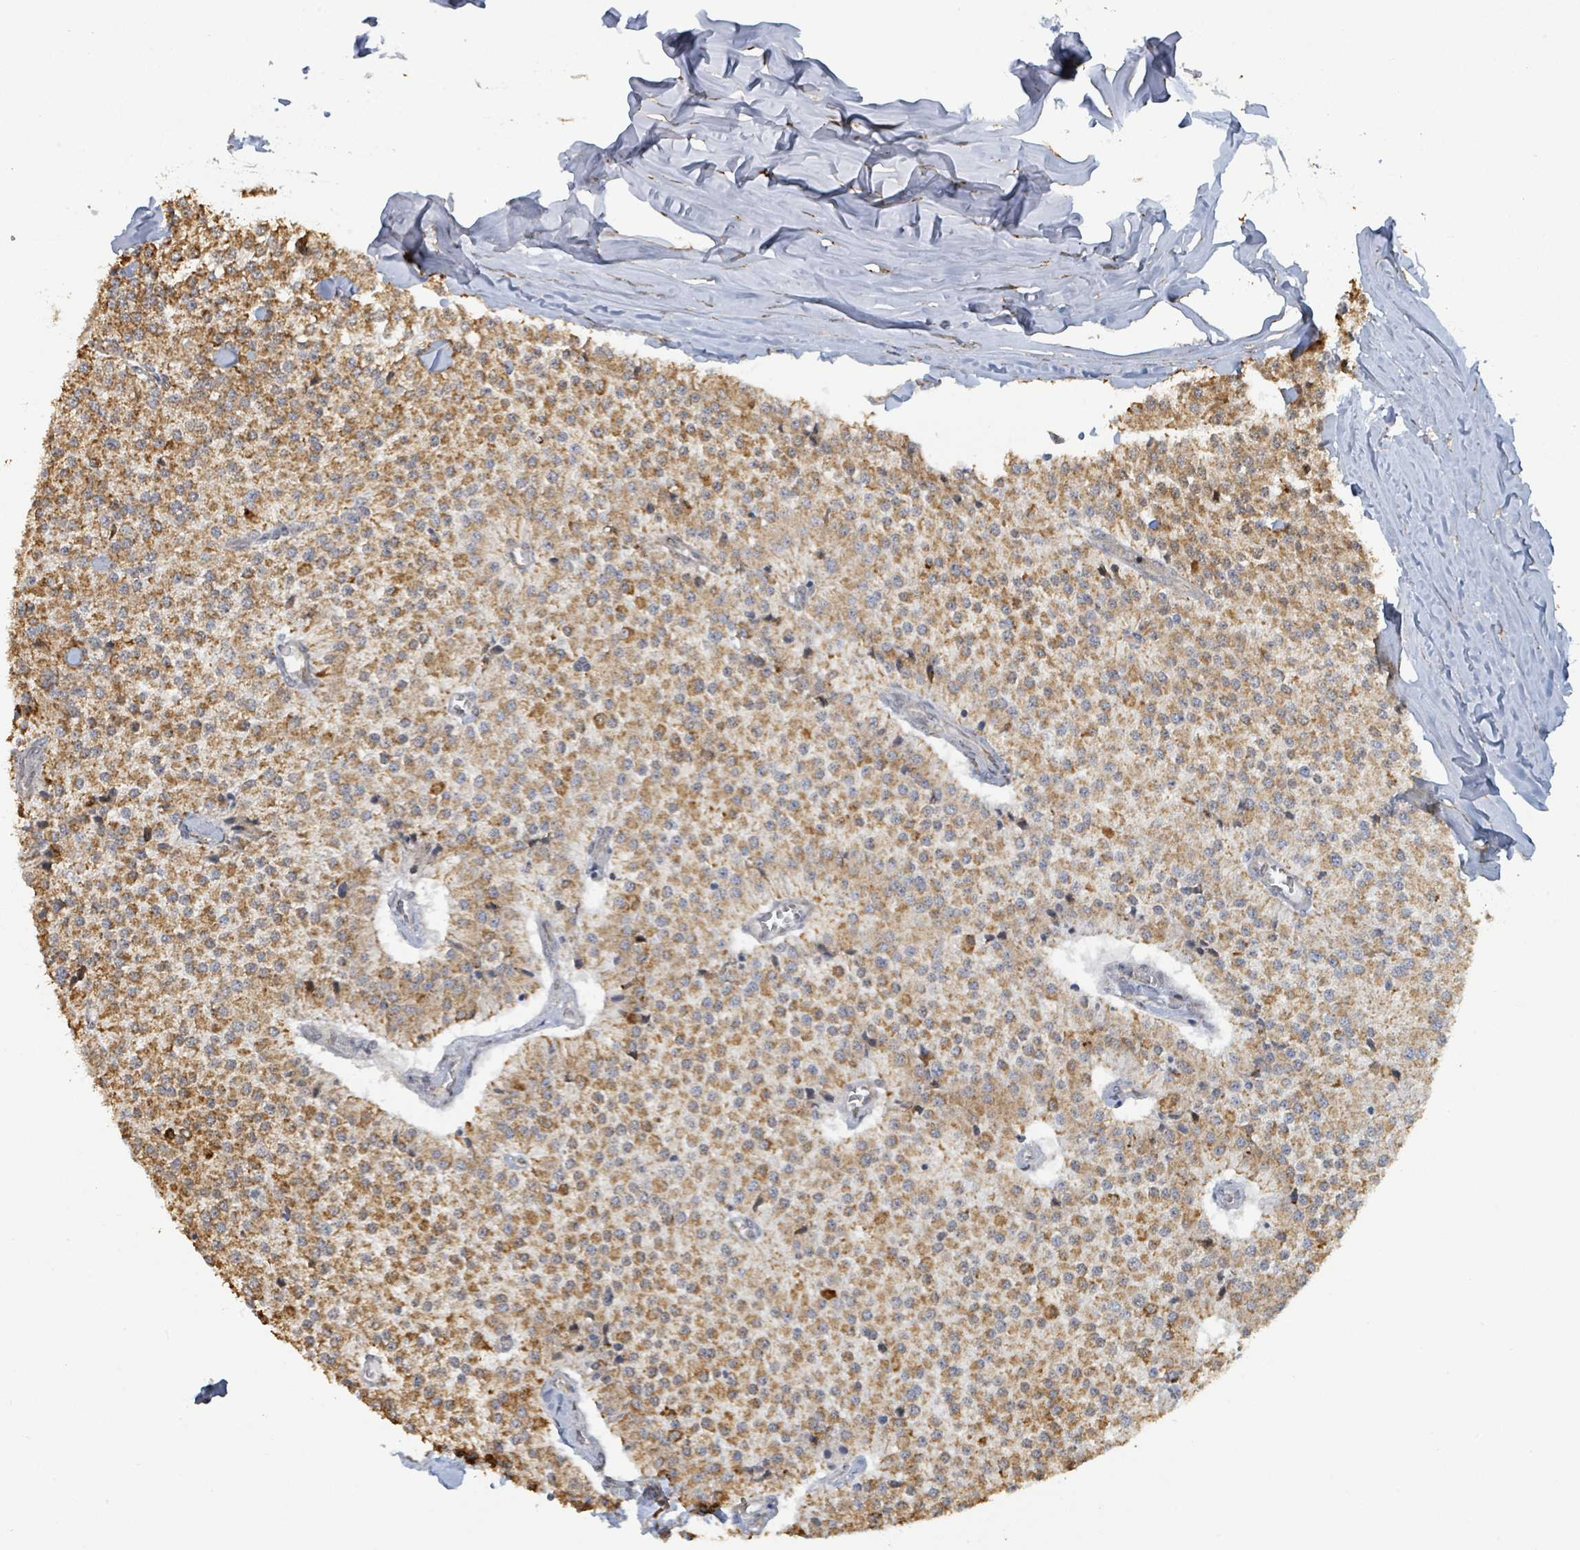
{"staining": {"intensity": "moderate", "quantity": ">75%", "location": "cytoplasmic/membranous"}, "tissue": "carcinoid", "cell_type": "Tumor cells", "image_type": "cancer", "snomed": [{"axis": "morphology", "description": "Carcinoid, malignant, NOS"}, {"axis": "topography", "description": "Colon"}], "caption": "Protein expression by IHC reveals moderate cytoplasmic/membranous expression in about >75% of tumor cells in carcinoid.", "gene": "PSMB7", "patient": {"sex": "female", "age": 52}}